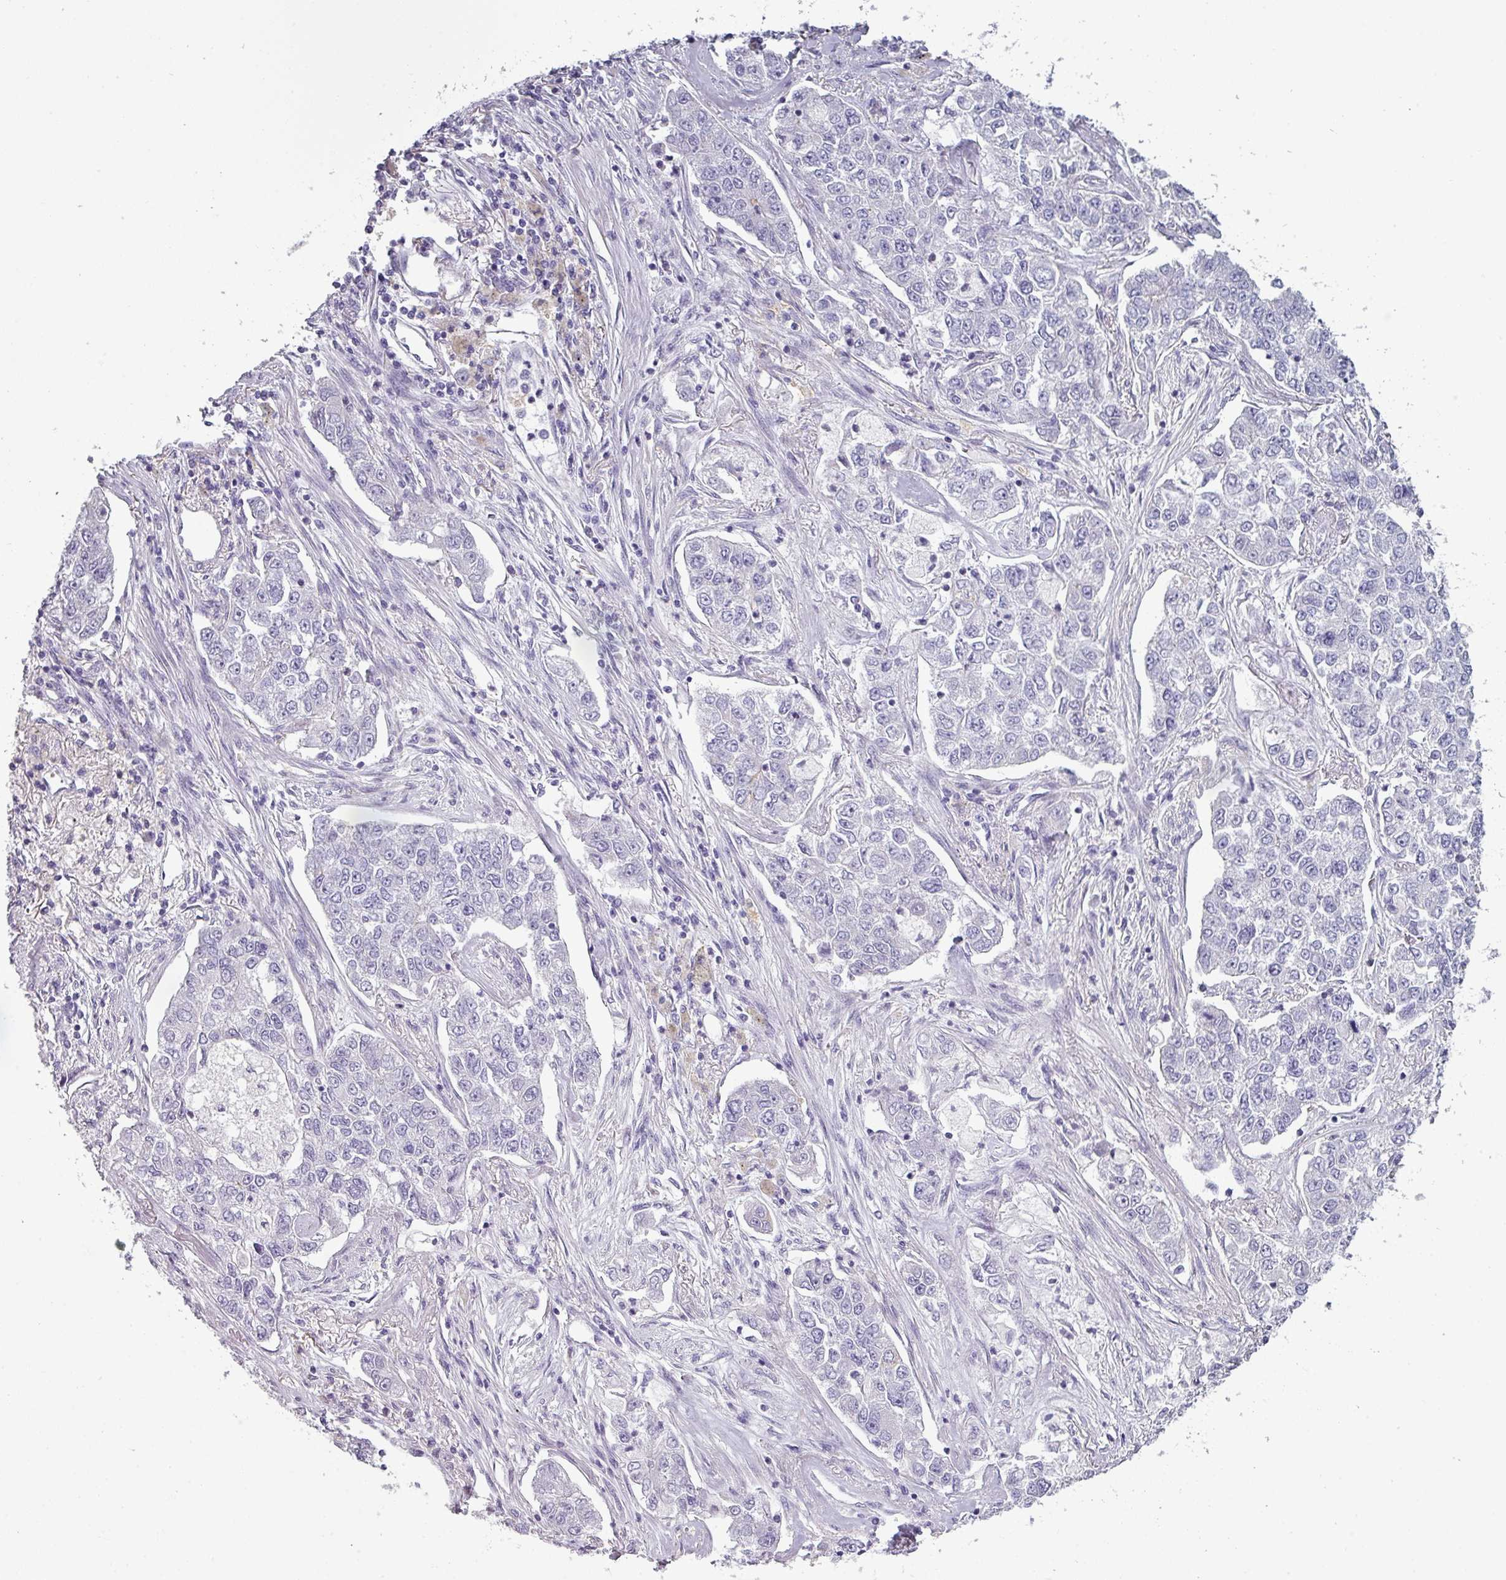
{"staining": {"intensity": "negative", "quantity": "none", "location": "none"}, "tissue": "lung cancer", "cell_type": "Tumor cells", "image_type": "cancer", "snomed": [{"axis": "morphology", "description": "Adenocarcinoma, NOS"}, {"axis": "topography", "description": "Lung"}], "caption": "This is an IHC micrograph of human lung cancer (adenocarcinoma). There is no expression in tumor cells.", "gene": "AREL1", "patient": {"sex": "male", "age": 49}}